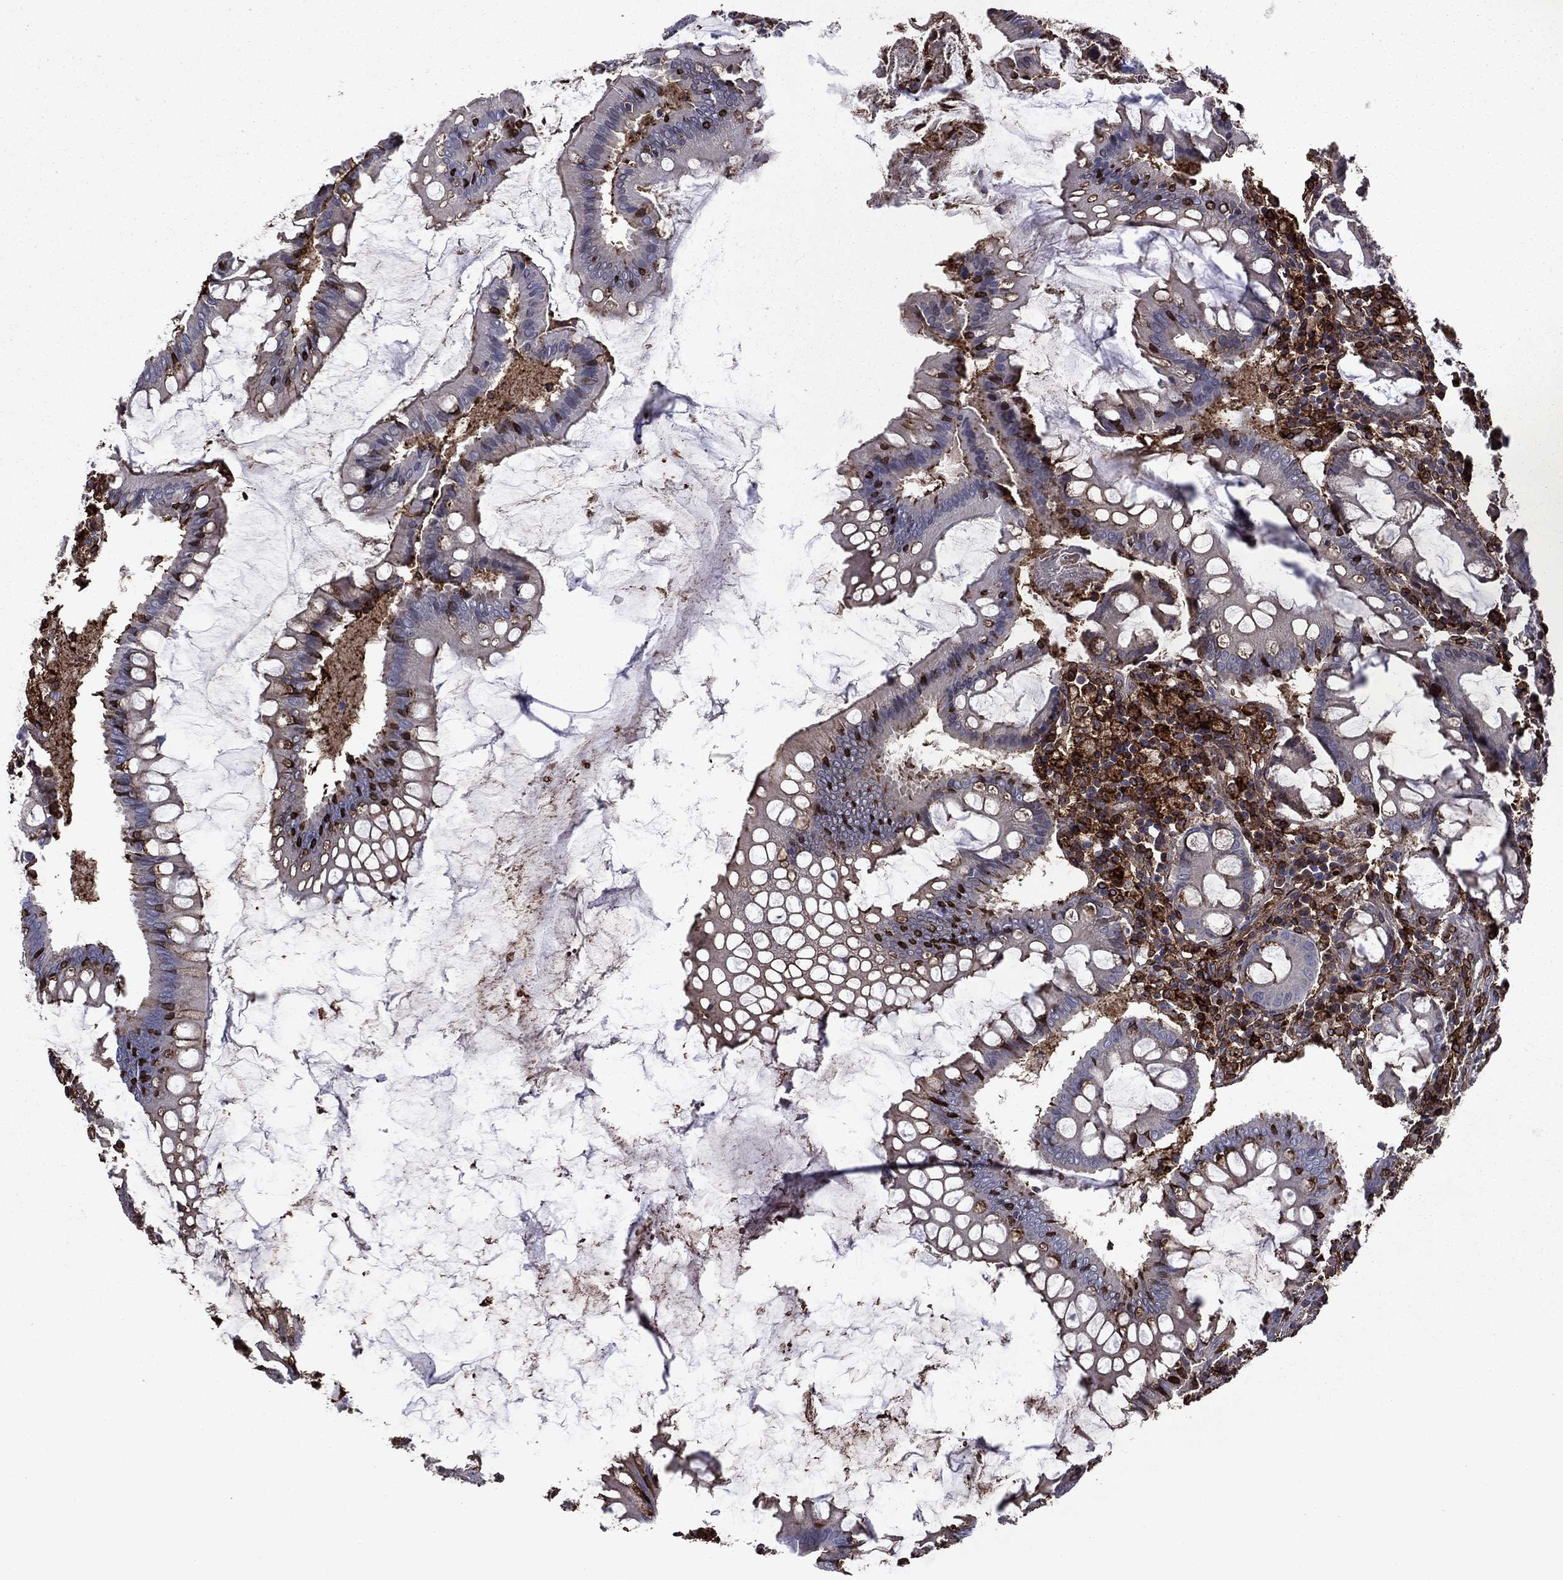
{"staining": {"intensity": "negative", "quantity": "none", "location": "none"}, "tissue": "colorectal cancer", "cell_type": "Tumor cells", "image_type": "cancer", "snomed": [{"axis": "morphology", "description": "Adenocarcinoma, NOS"}, {"axis": "topography", "description": "Colon"}], "caption": "Tumor cells show no significant protein positivity in adenocarcinoma (colorectal). Brightfield microscopy of IHC stained with DAB (brown) and hematoxylin (blue), captured at high magnification.", "gene": "PLAU", "patient": {"sex": "female", "age": 82}}